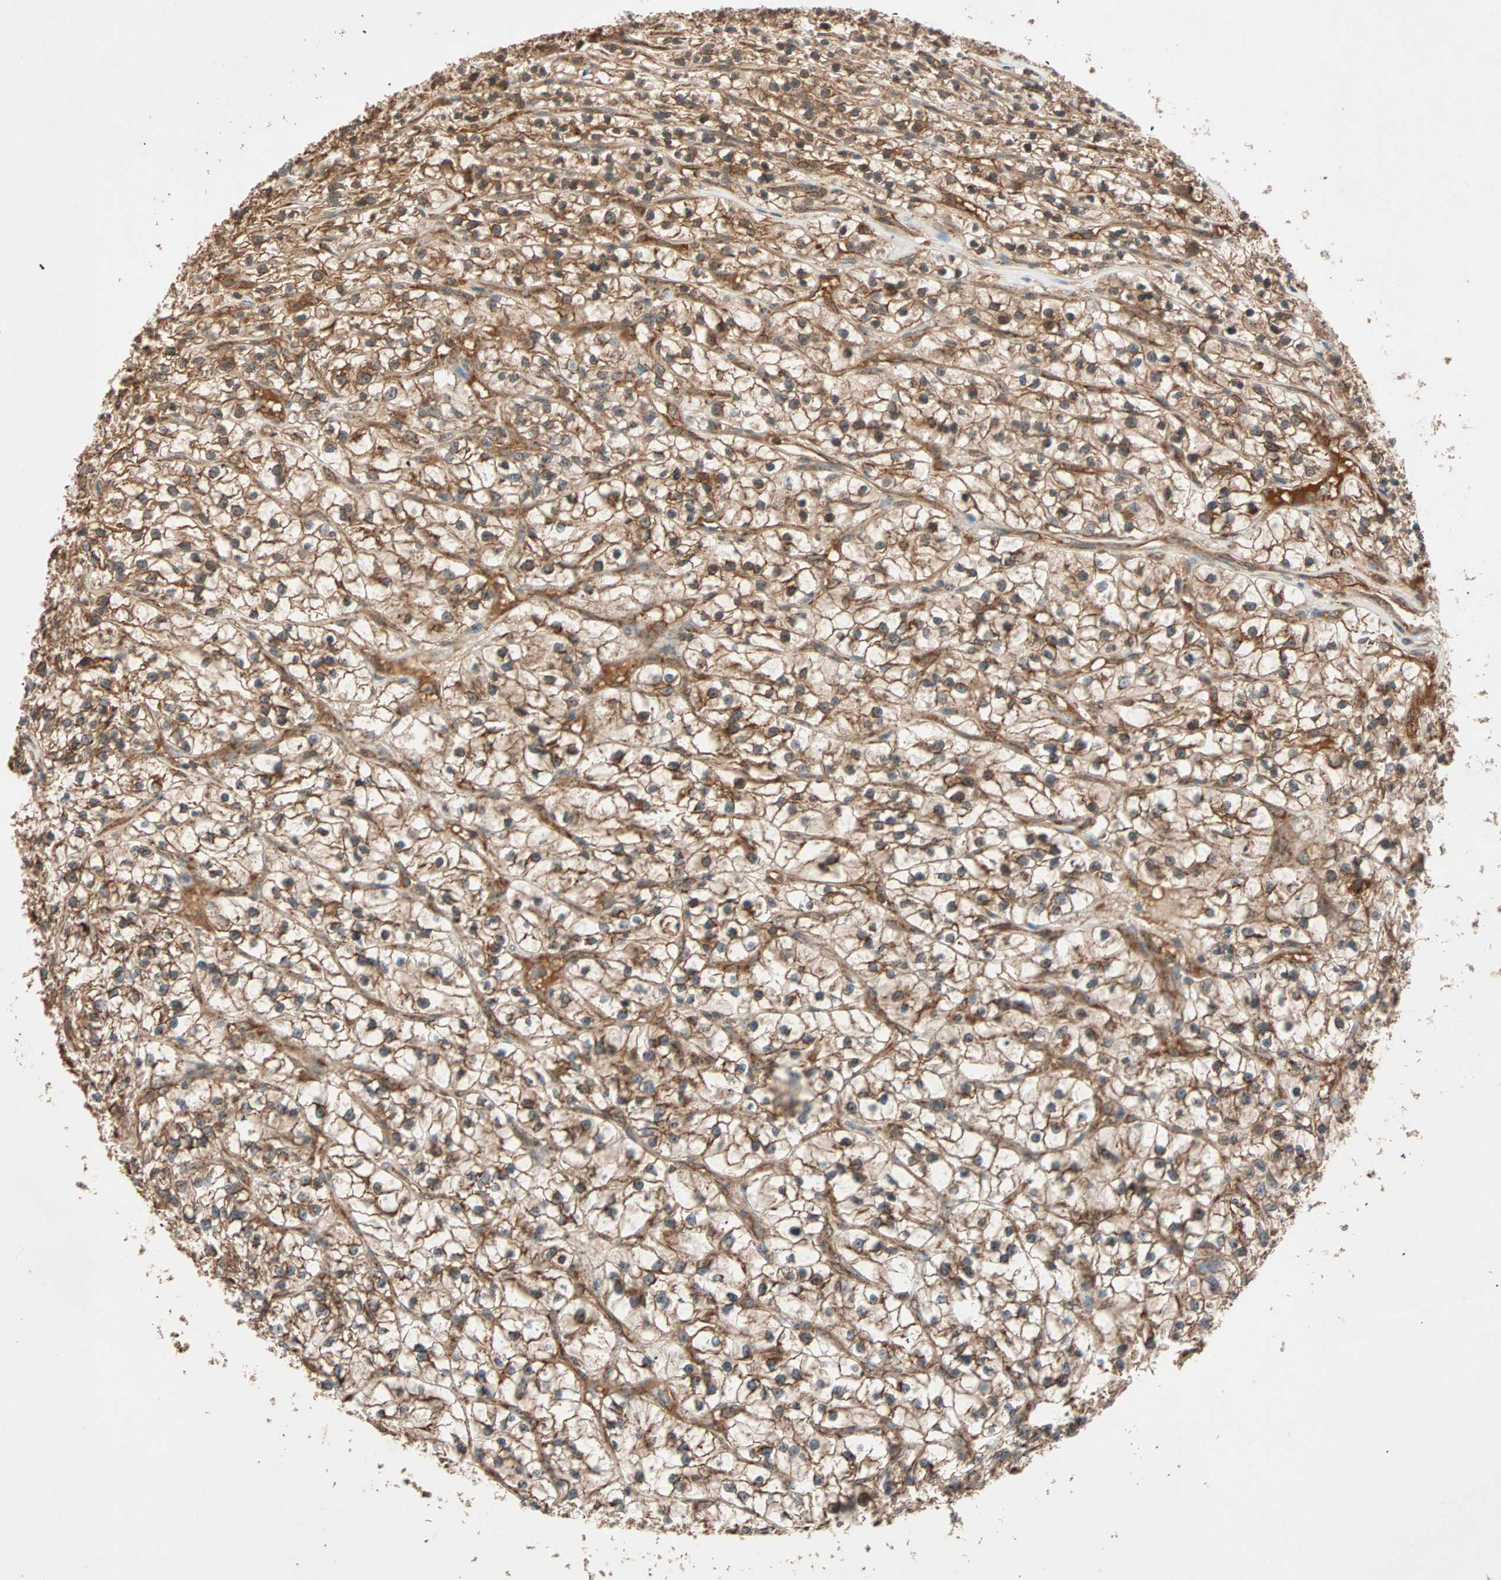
{"staining": {"intensity": "strong", "quantity": ">75%", "location": "cytoplasmic/membranous"}, "tissue": "renal cancer", "cell_type": "Tumor cells", "image_type": "cancer", "snomed": [{"axis": "morphology", "description": "Adenocarcinoma, NOS"}, {"axis": "topography", "description": "Kidney"}], "caption": "This is a micrograph of IHC staining of adenocarcinoma (renal), which shows strong positivity in the cytoplasmic/membranous of tumor cells.", "gene": "MAPK1", "patient": {"sex": "female", "age": 57}}